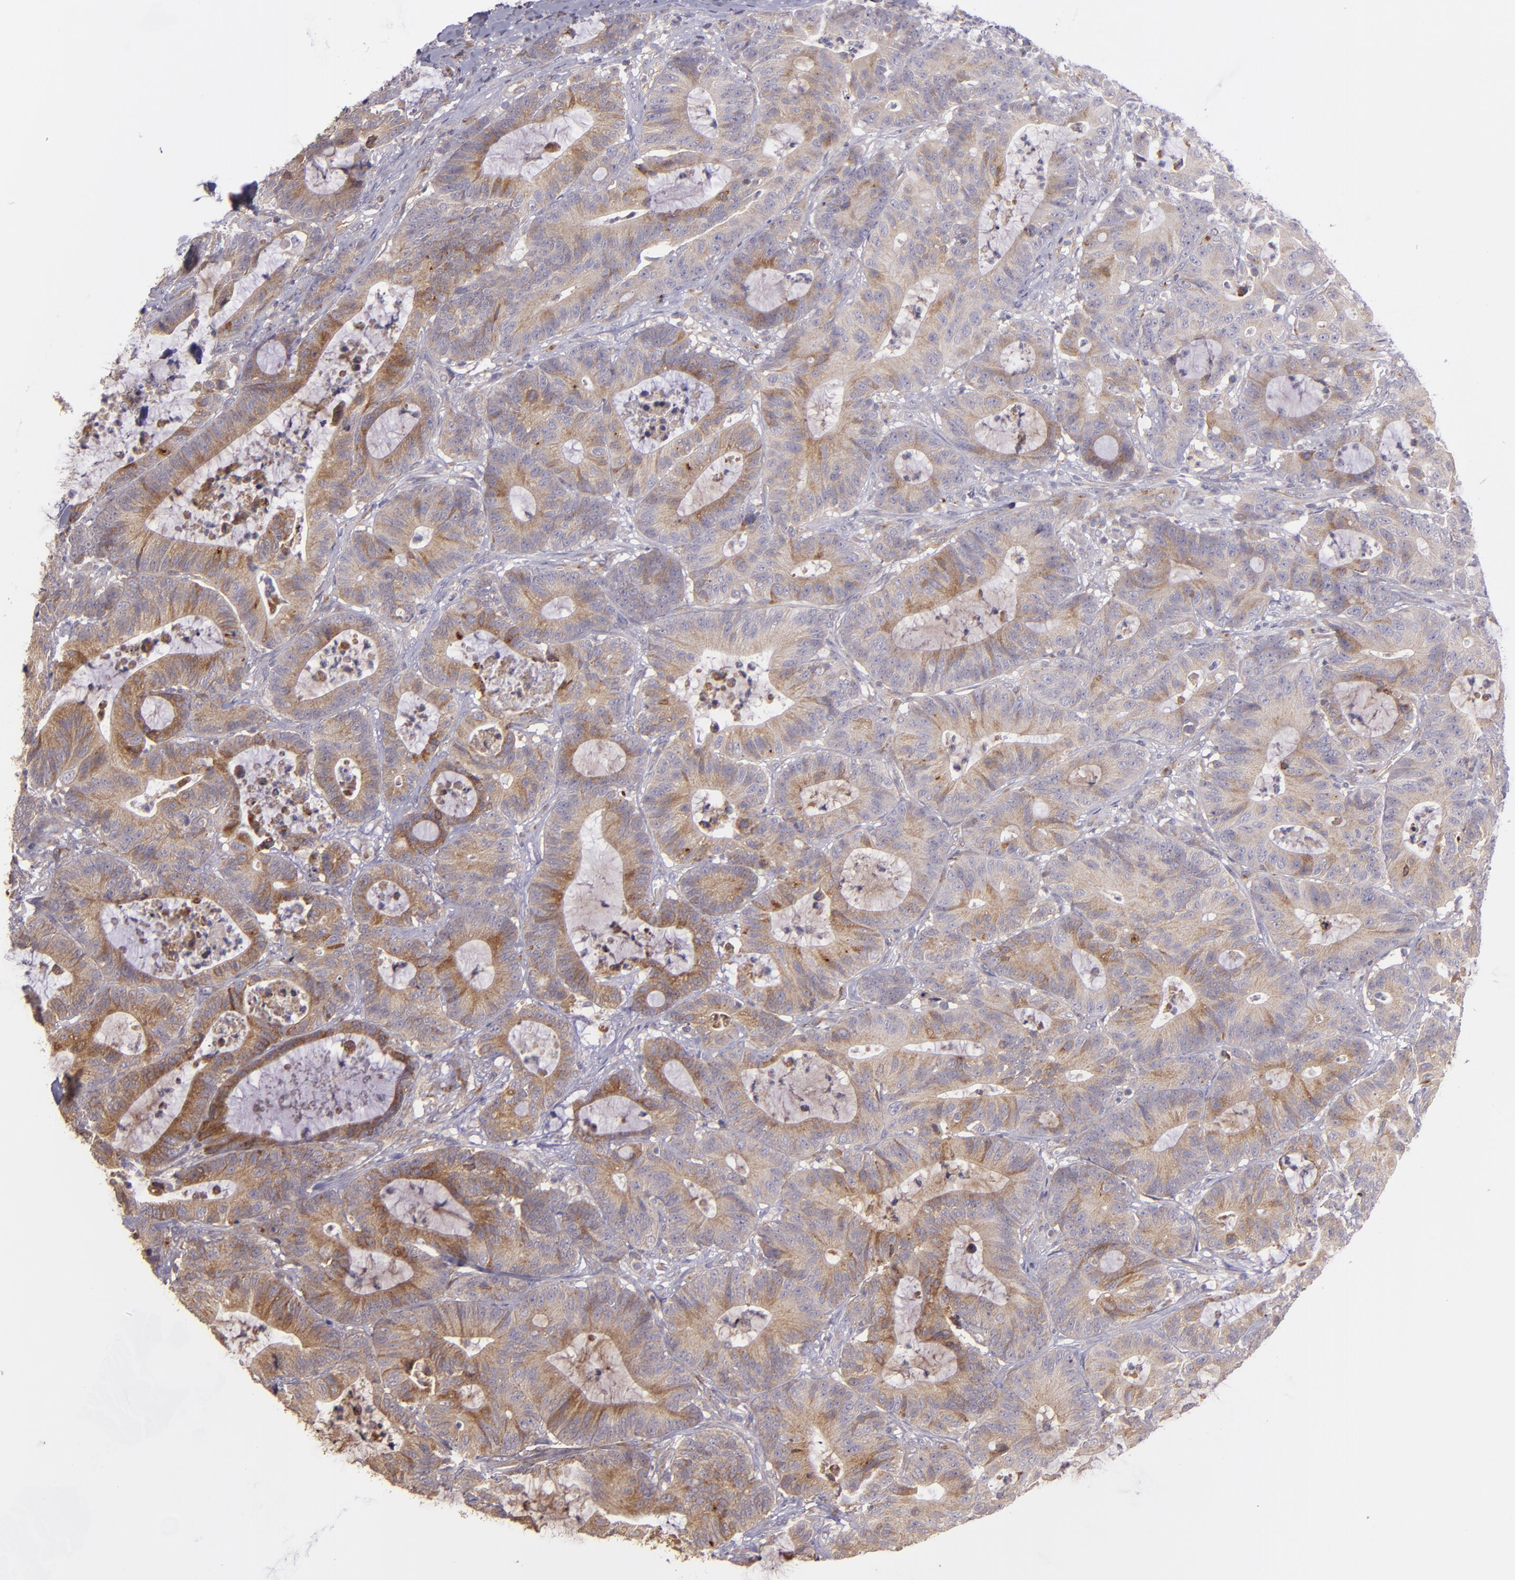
{"staining": {"intensity": "moderate", "quantity": ">75%", "location": "cytoplasmic/membranous"}, "tissue": "colorectal cancer", "cell_type": "Tumor cells", "image_type": "cancer", "snomed": [{"axis": "morphology", "description": "Adenocarcinoma, NOS"}, {"axis": "topography", "description": "Colon"}], "caption": "A medium amount of moderate cytoplasmic/membranous staining is seen in approximately >75% of tumor cells in colorectal cancer (adenocarcinoma) tissue.", "gene": "ECE1", "patient": {"sex": "female", "age": 84}}